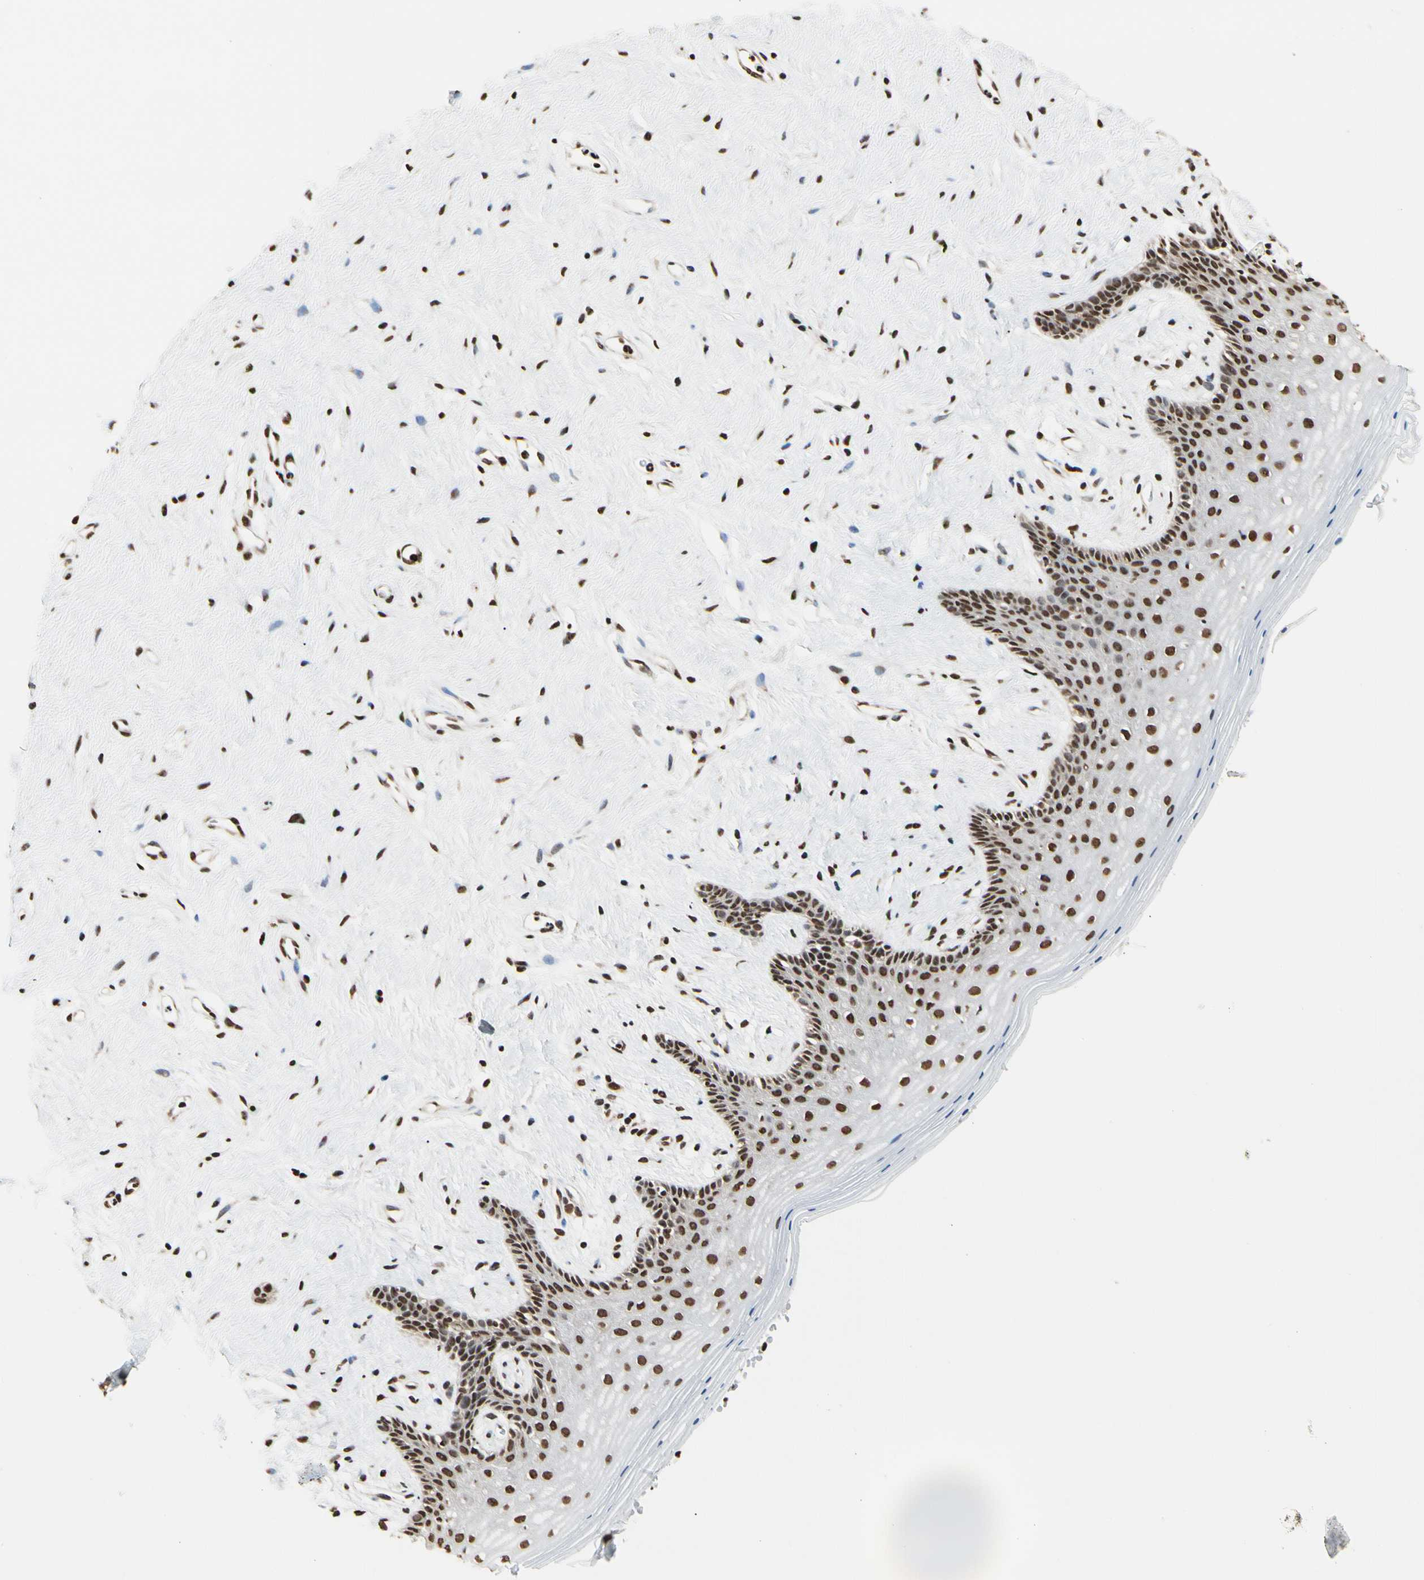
{"staining": {"intensity": "strong", "quantity": ">75%", "location": "nuclear"}, "tissue": "vagina", "cell_type": "Squamous epithelial cells", "image_type": "normal", "snomed": [{"axis": "morphology", "description": "Normal tissue, NOS"}, {"axis": "topography", "description": "Vagina"}], "caption": "IHC micrograph of unremarkable human vagina stained for a protein (brown), which exhibits high levels of strong nuclear expression in about >75% of squamous epithelial cells.", "gene": "HNRNPK", "patient": {"sex": "female", "age": 44}}